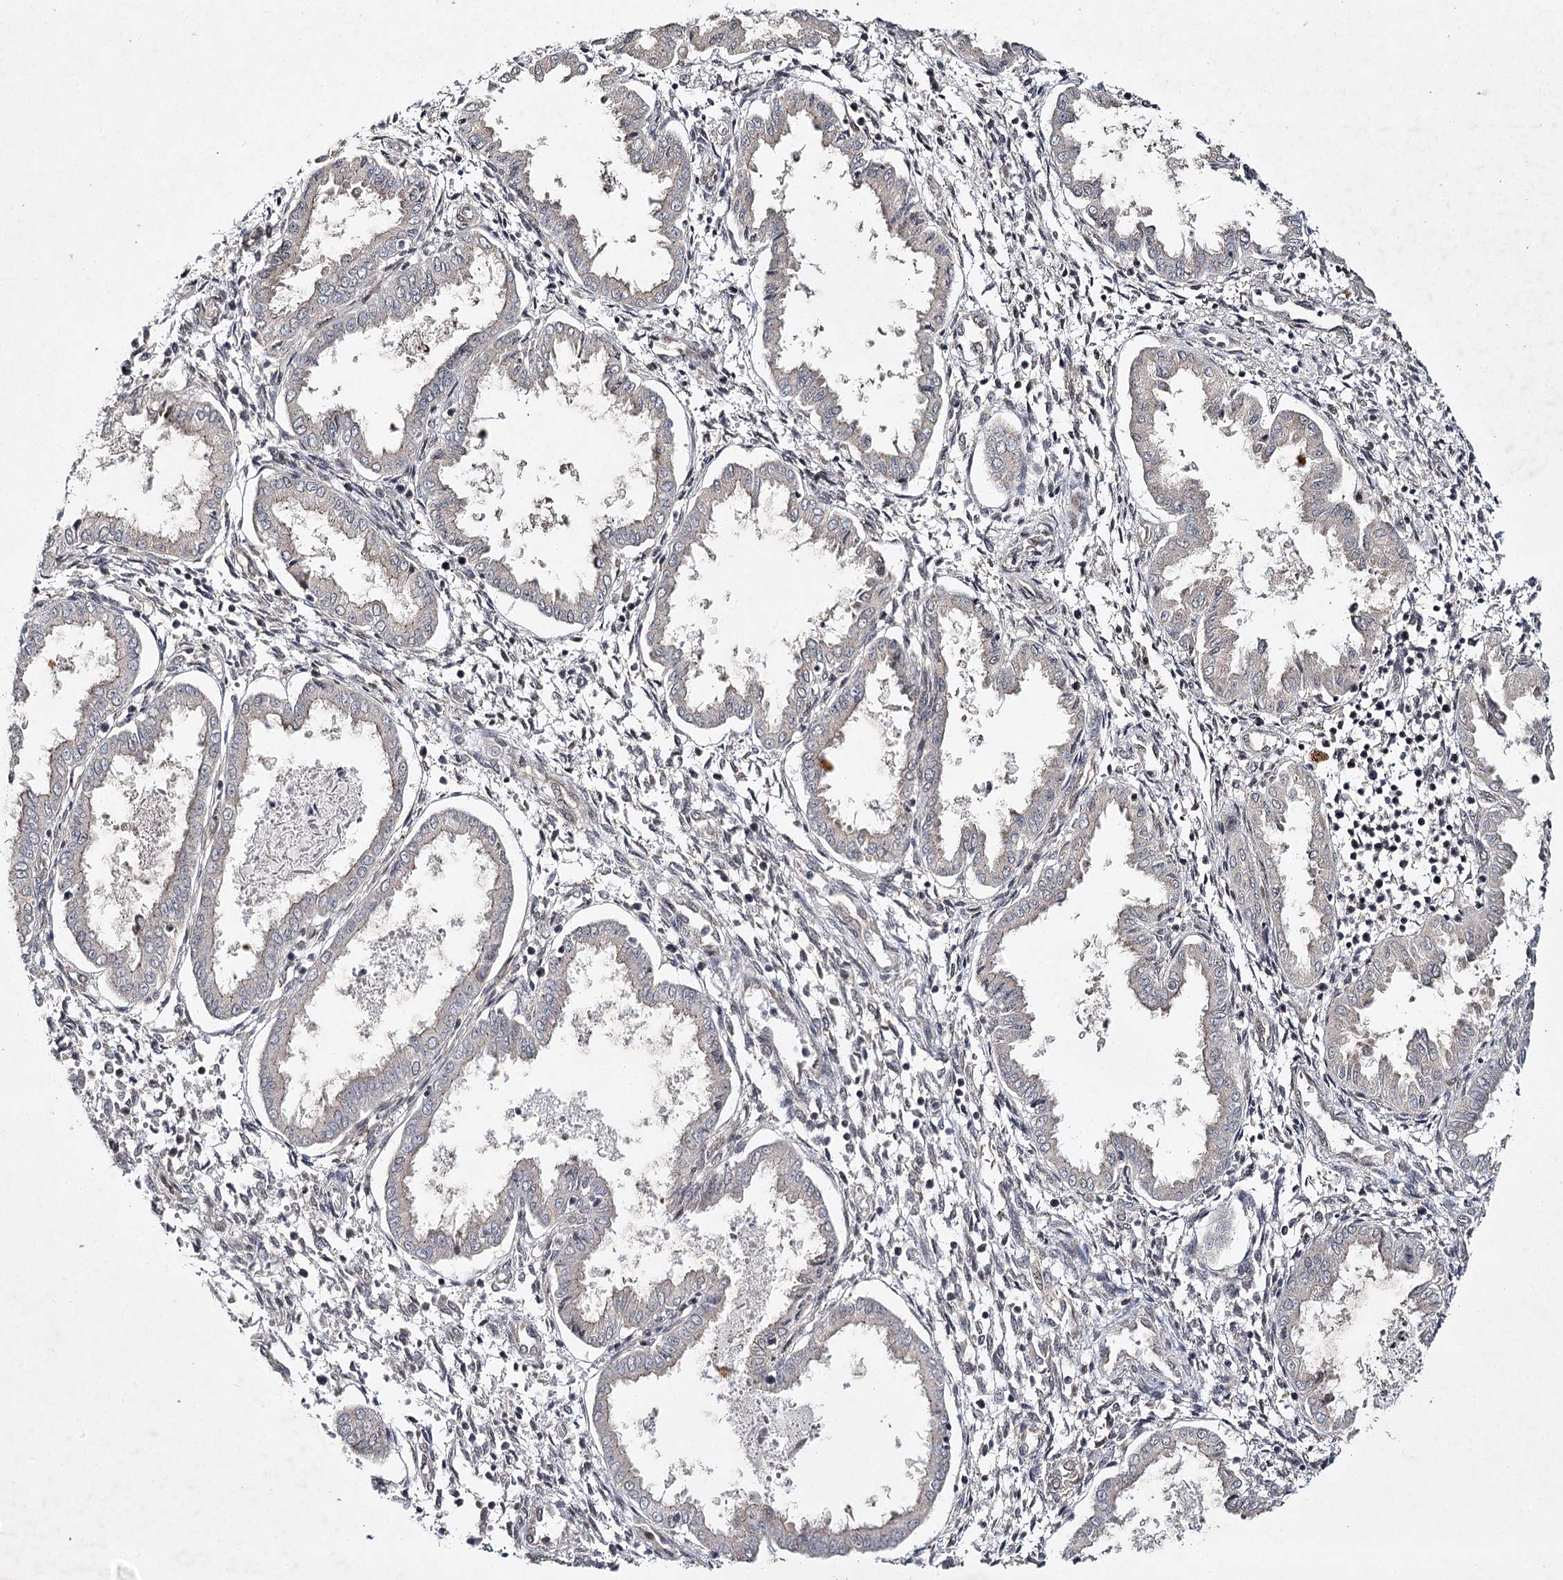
{"staining": {"intensity": "moderate", "quantity": "<25%", "location": "nuclear"}, "tissue": "endometrium", "cell_type": "Cells in endometrial stroma", "image_type": "normal", "snomed": [{"axis": "morphology", "description": "Normal tissue, NOS"}, {"axis": "topography", "description": "Endometrium"}], "caption": "Protein expression analysis of unremarkable endometrium displays moderate nuclear expression in approximately <25% of cells in endometrial stroma.", "gene": "DCUN1D4", "patient": {"sex": "female", "age": 33}}